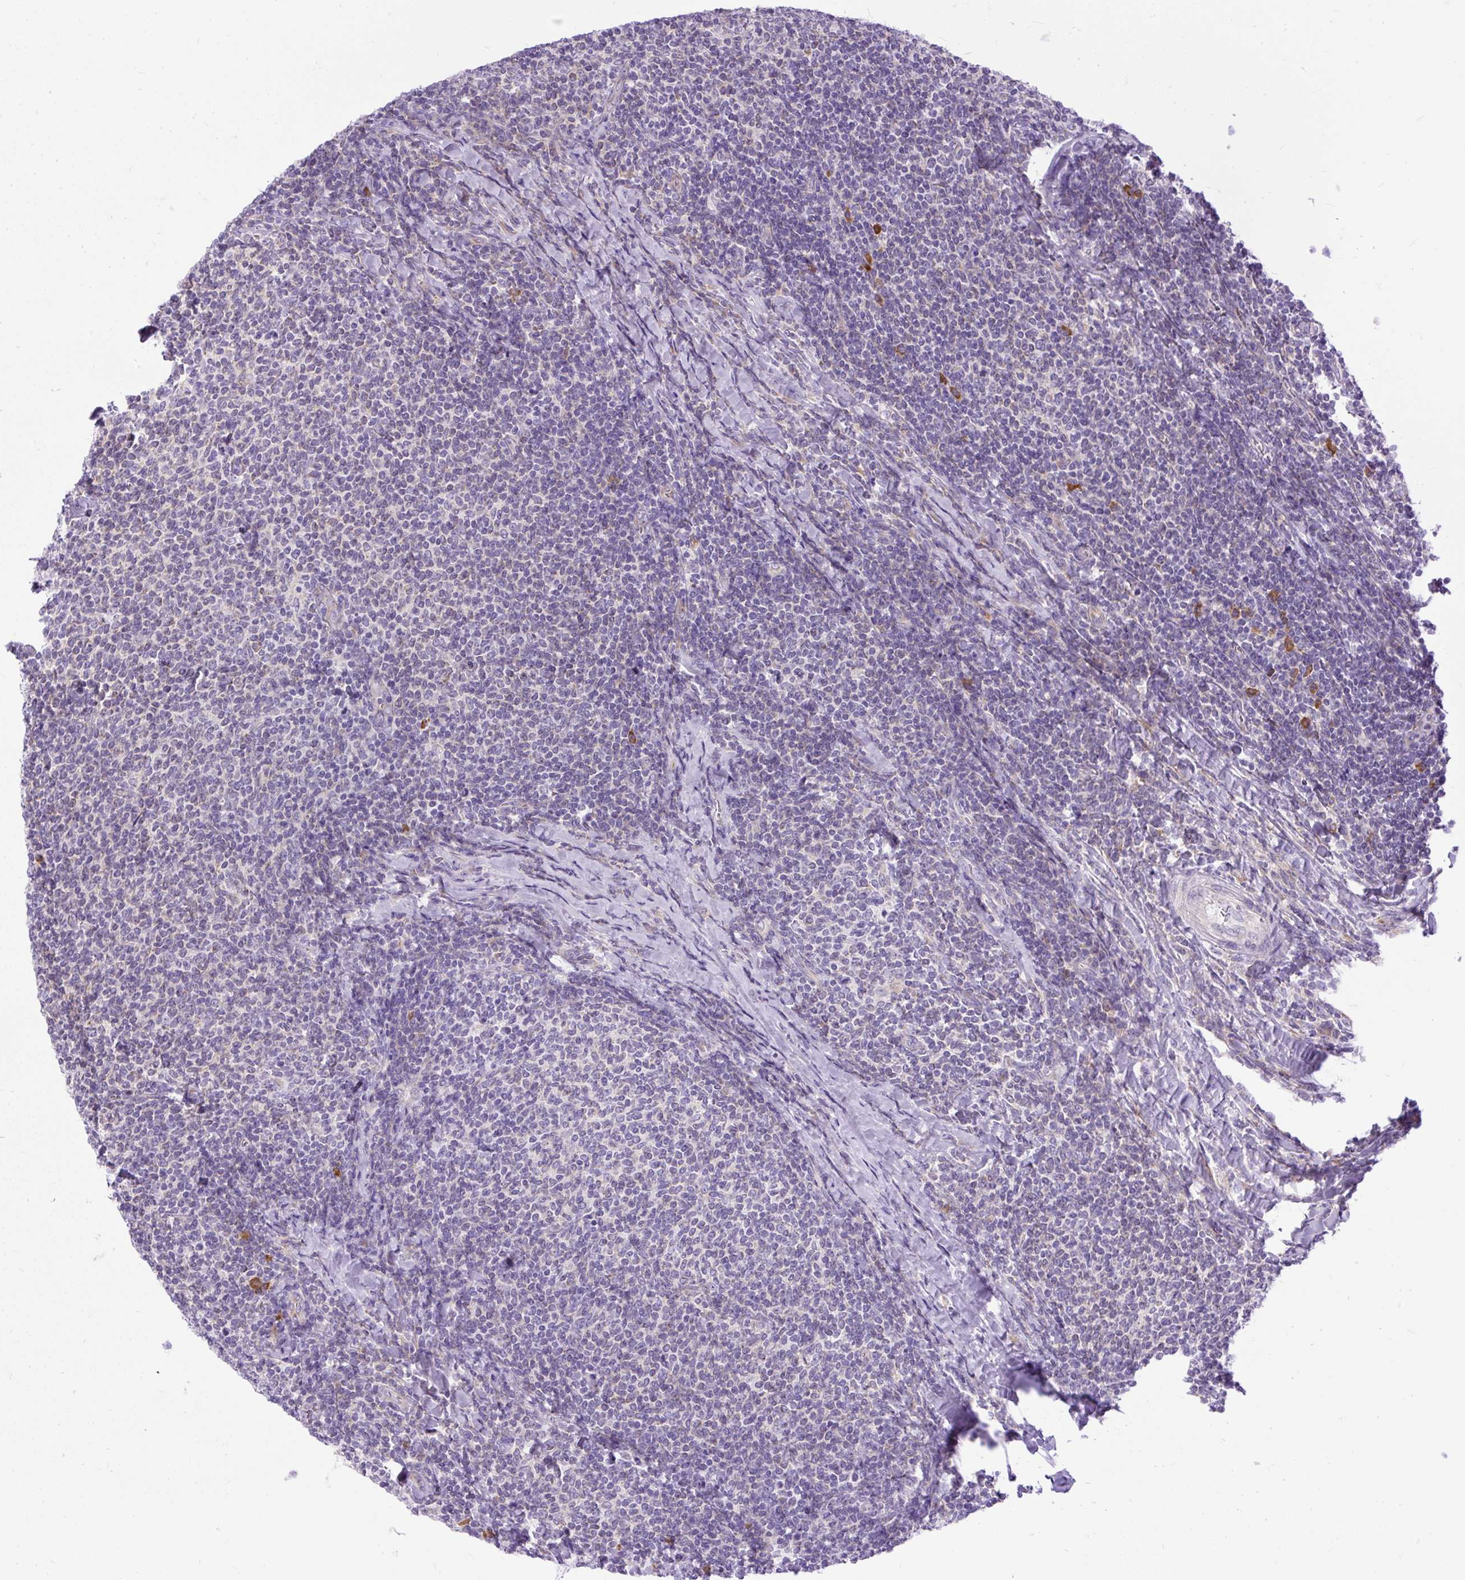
{"staining": {"intensity": "negative", "quantity": "none", "location": "none"}, "tissue": "lymphoma", "cell_type": "Tumor cells", "image_type": "cancer", "snomed": [{"axis": "morphology", "description": "Malignant lymphoma, non-Hodgkin's type, Low grade"}, {"axis": "topography", "description": "Lymph node"}], "caption": "Immunohistochemical staining of low-grade malignant lymphoma, non-Hodgkin's type exhibits no significant staining in tumor cells.", "gene": "SYBU", "patient": {"sex": "male", "age": 52}}